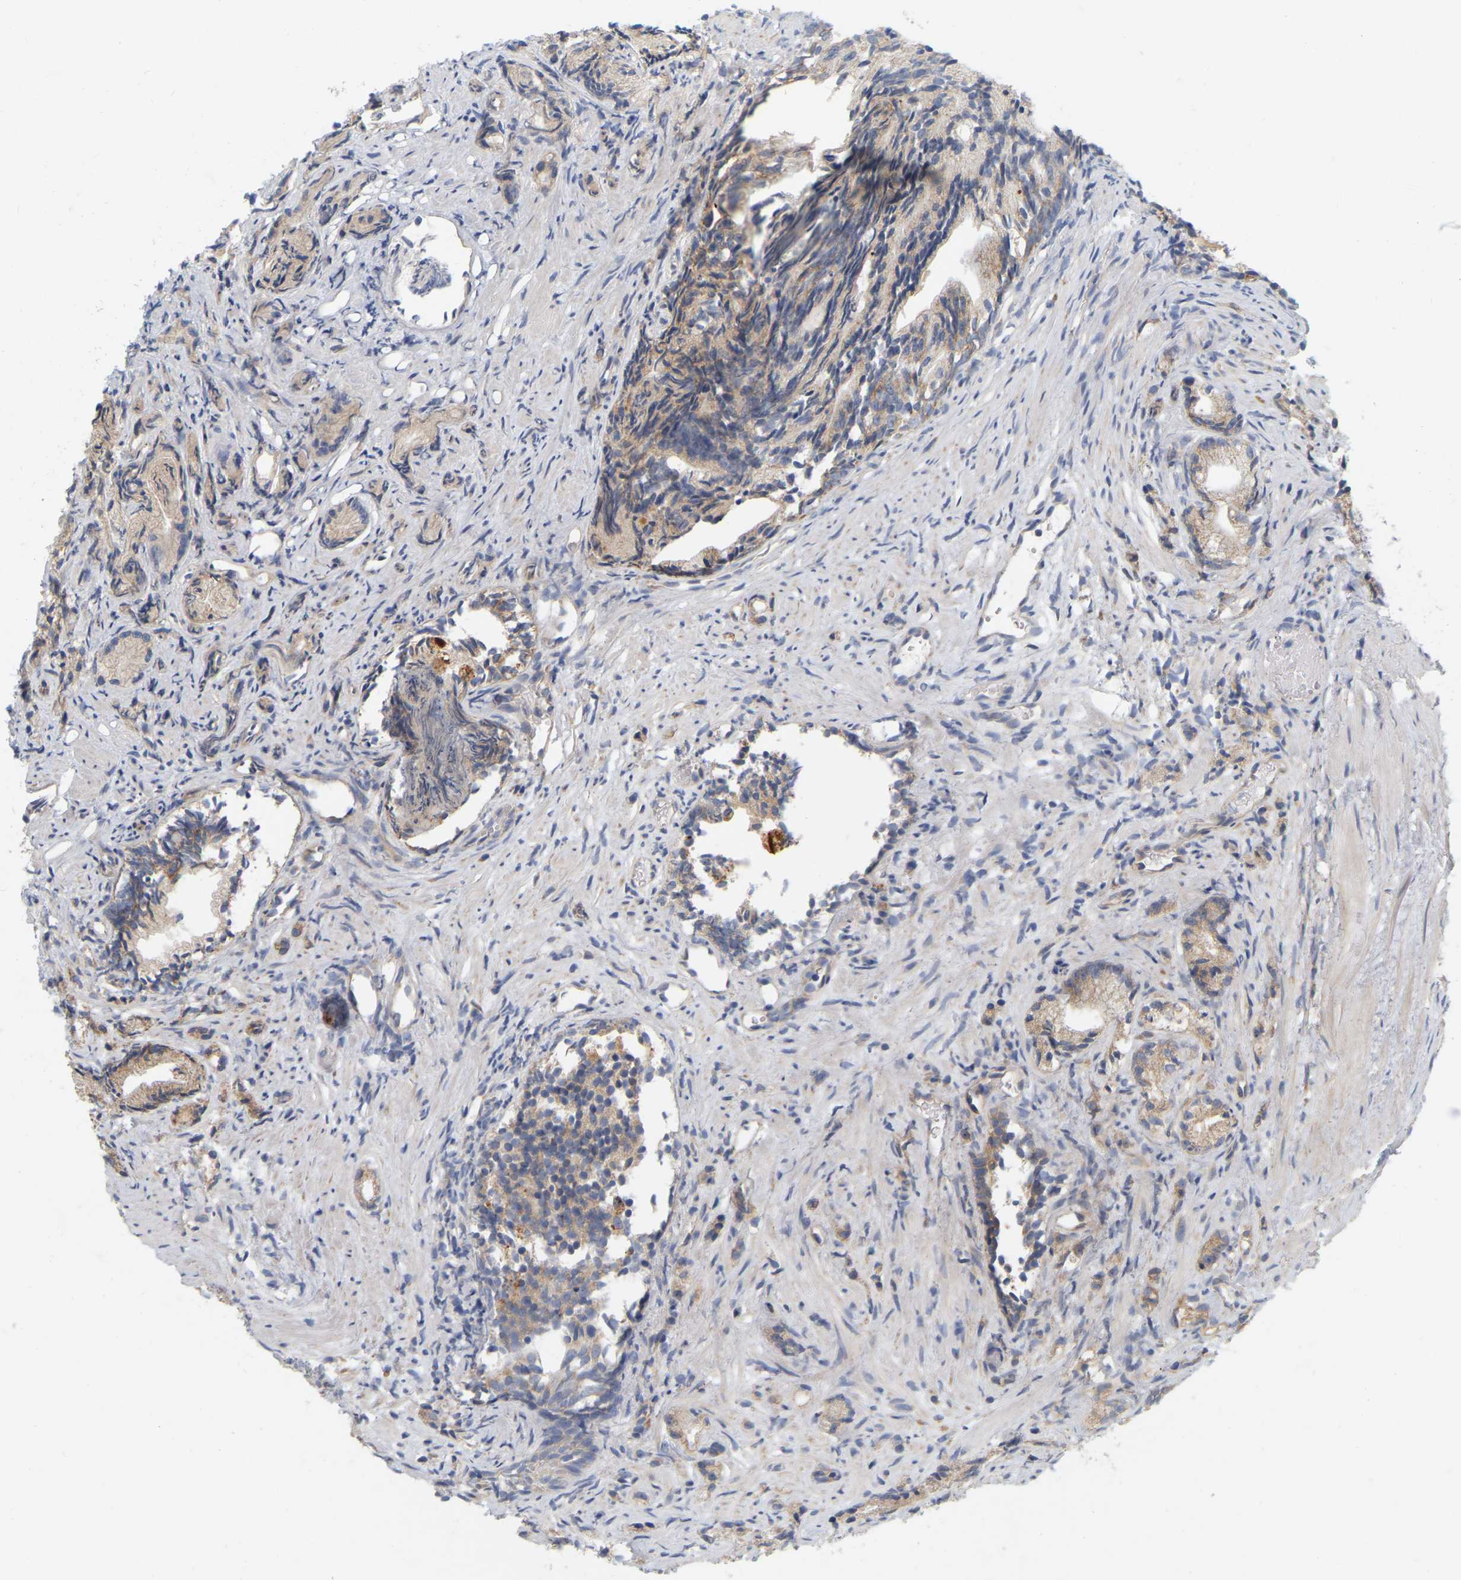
{"staining": {"intensity": "weak", "quantity": ">75%", "location": "cytoplasmic/membranous"}, "tissue": "prostate cancer", "cell_type": "Tumor cells", "image_type": "cancer", "snomed": [{"axis": "morphology", "description": "Adenocarcinoma, Low grade"}, {"axis": "topography", "description": "Prostate"}], "caption": "This is an image of immunohistochemistry (IHC) staining of prostate adenocarcinoma (low-grade), which shows weak staining in the cytoplasmic/membranous of tumor cells.", "gene": "MINDY4", "patient": {"sex": "male", "age": 89}}